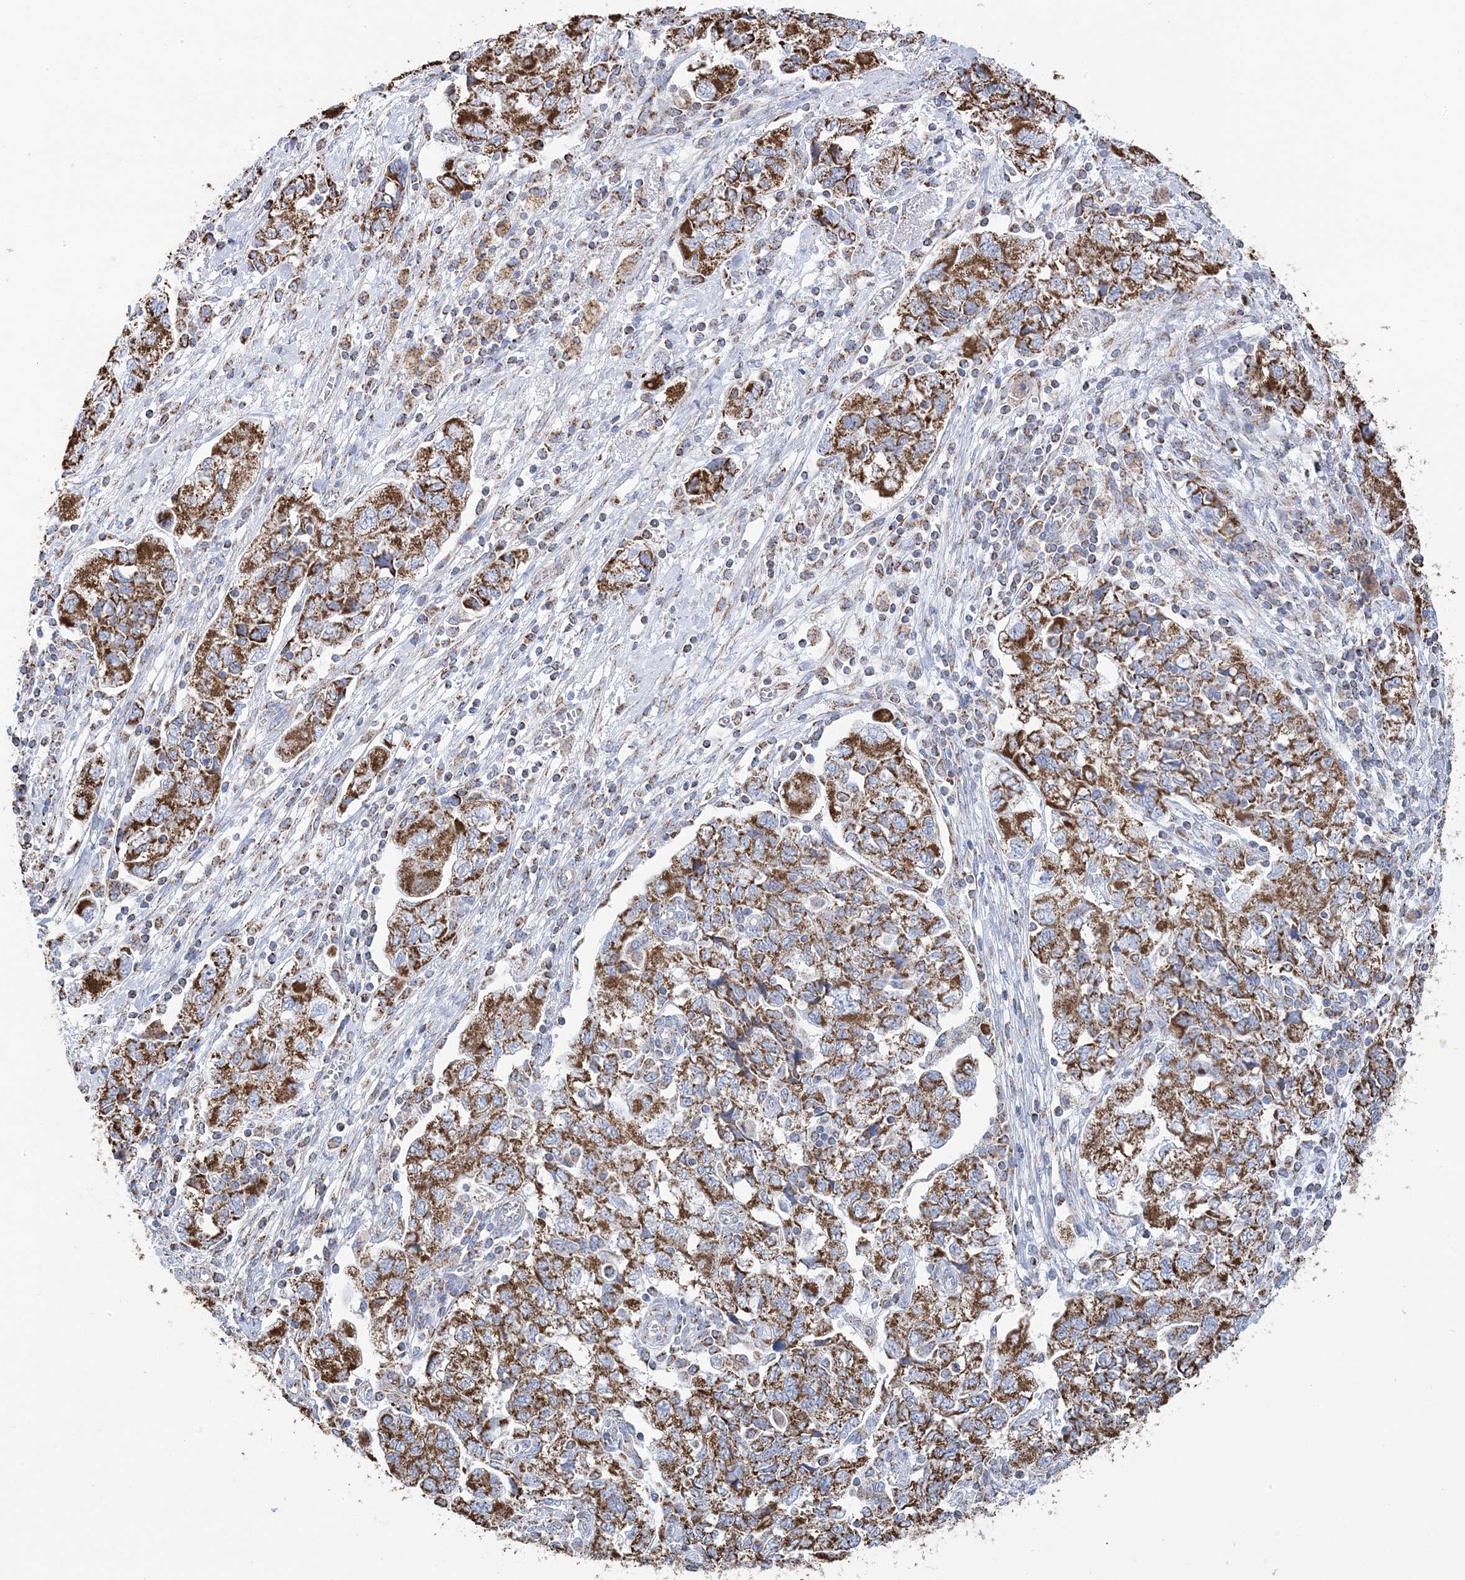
{"staining": {"intensity": "moderate", "quantity": ">75%", "location": "cytoplasmic/membranous"}, "tissue": "ovarian cancer", "cell_type": "Tumor cells", "image_type": "cancer", "snomed": [{"axis": "morphology", "description": "Carcinoma, NOS"}, {"axis": "morphology", "description": "Cystadenocarcinoma, serous, NOS"}, {"axis": "topography", "description": "Ovary"}], "caption": "Immunohistochemical staining of carcinoma (ovarian) reveals medium levels of moderate cytoplasmic/membranous expression in approximately >75% of tumor cells.", "gene": "GTPBP8", "patient": {"sex": "female", "age": 69}}